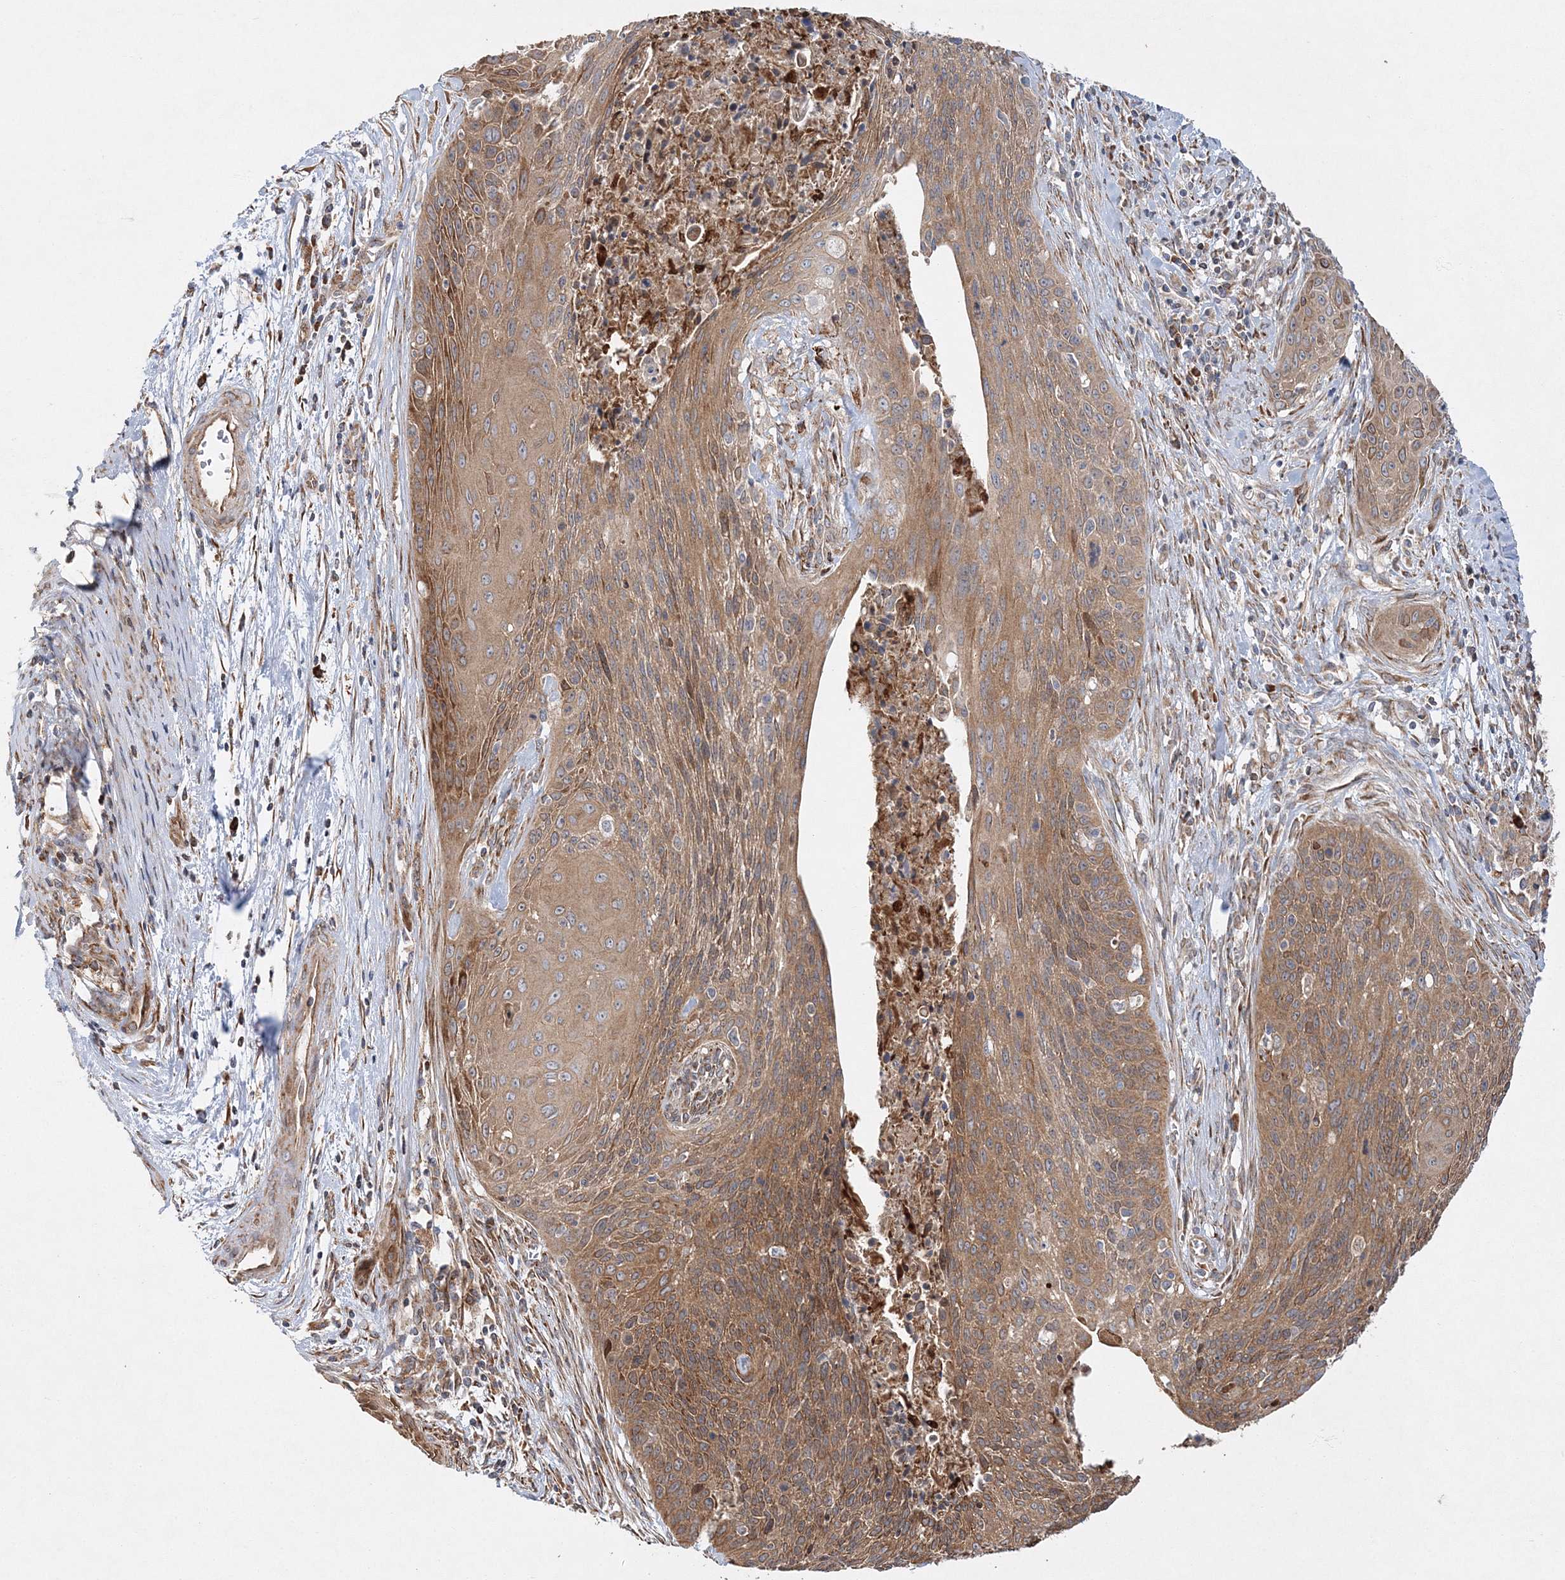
{"staining": {"intensity": "moderate", "quantity": ">75%", "location": "cytoplasmic/membranous"}, "tissue": "cervical cancer", "cell_type": "Tumor cells", "image_type": "cancer", "snomed": [{"axis": "morphology", "description": "Squamous cell carcinoma, NOS"}, {"axis": "topography", "description": "Cervix"}], "caption": "Squamous cell carcinoma (cervical) stained for a protein shows moderate cytoplasmic/membranous positivity in tumor cells.", "gene": "ZFYVE16", "patient": {"sex": "female", "age": 55}}